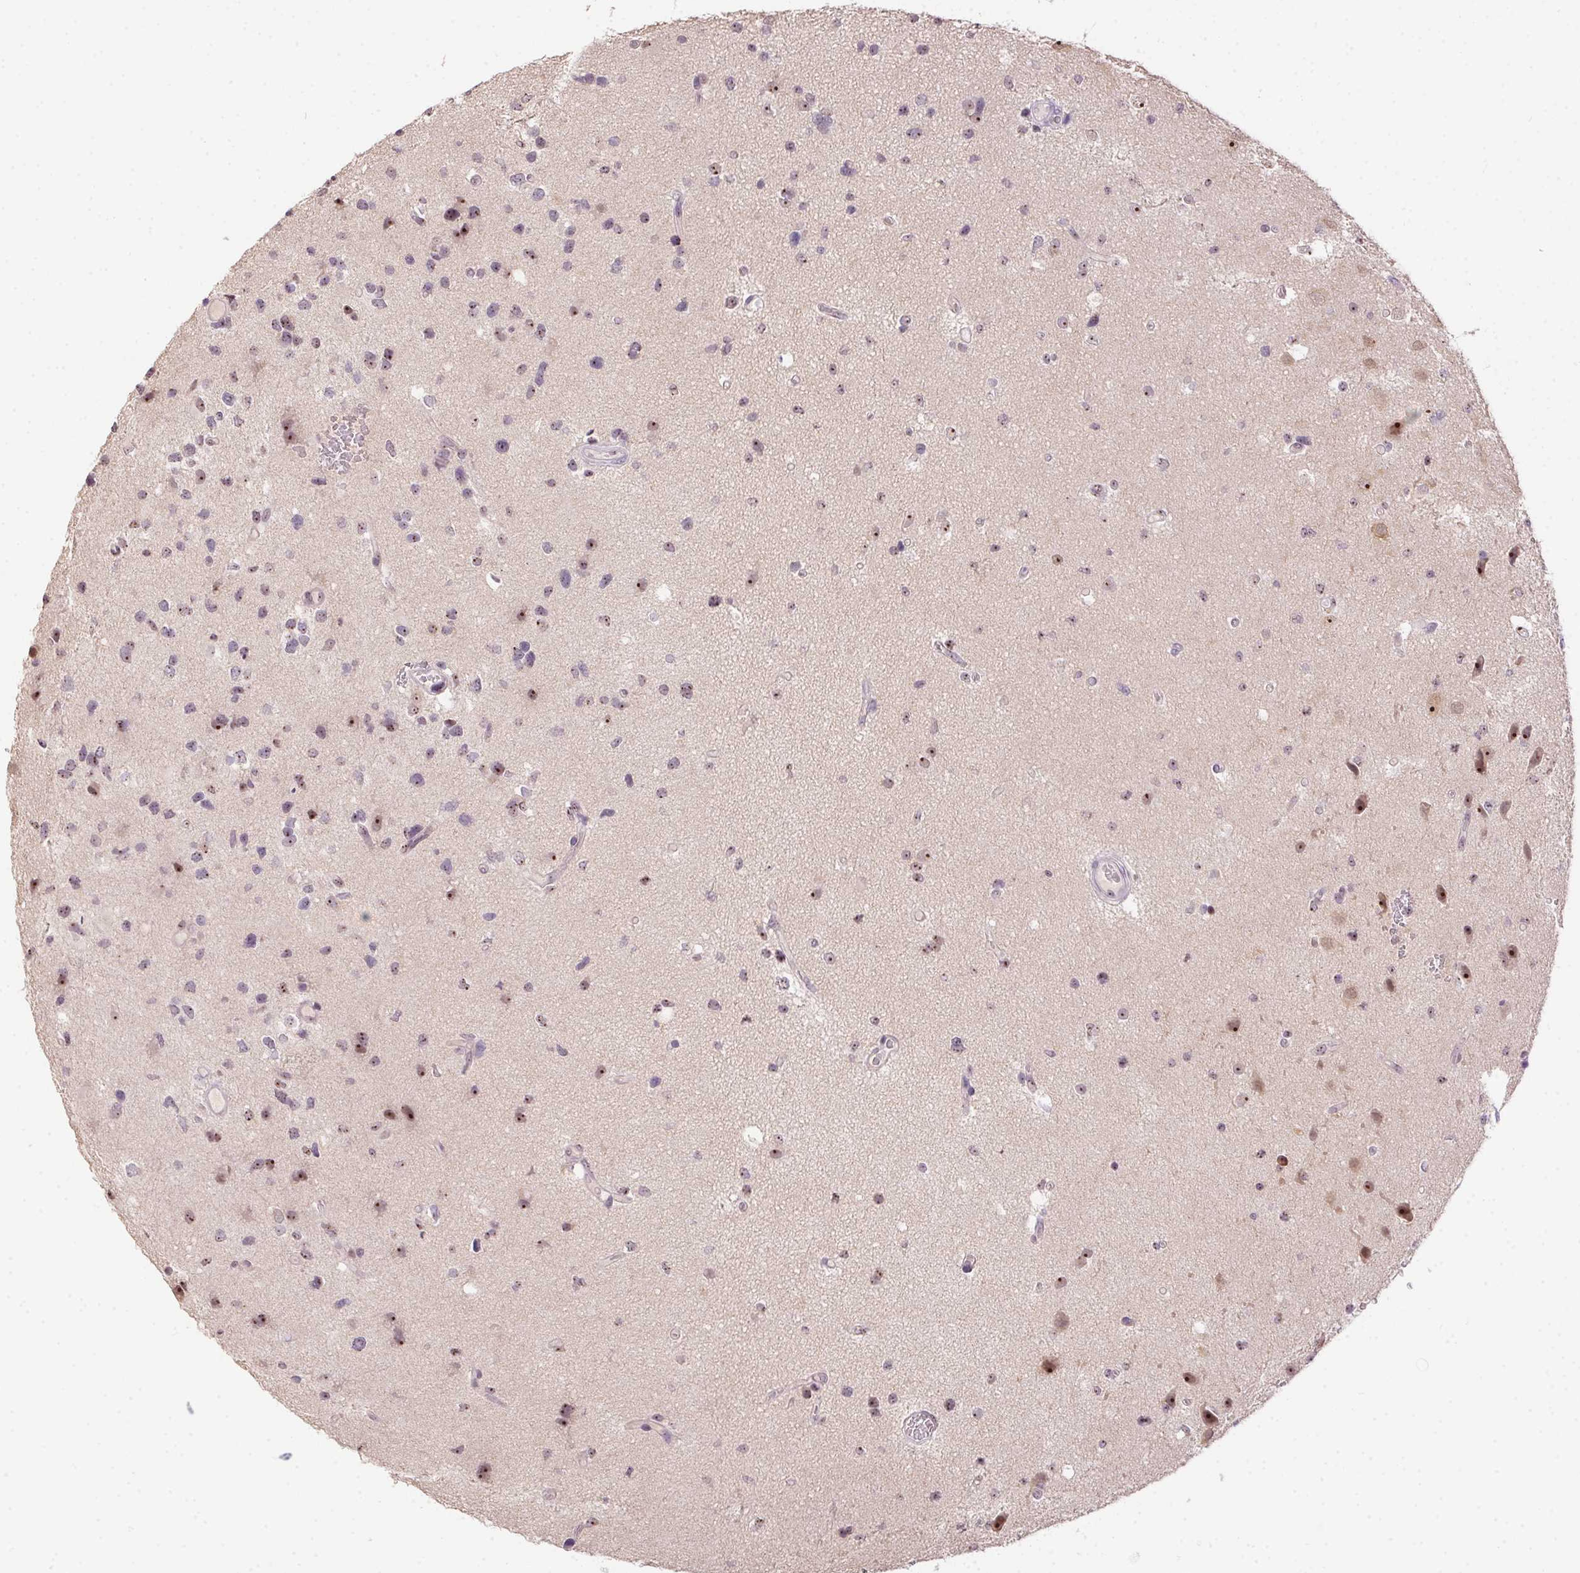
{"staining": {"intensity": "weak", "quantity": "25%-75%", "location": "nuclear"}, "tissue": "glioma", "cell_type": "Tumor cells", "image_type": "cancer", "snomed": [{"axis": "morphology", "description": "Glioma, malignant, Low grade"}, {"axis": "topography", "description": "Brain"}], "caption": "Immunohistochemical staining of glioma displays weak nuclear protein staining in approximately 25%-75% of tumor cells. (Stains: DAB in brown, nuclei in blue, Microscopy: brightfield microscopy at high magnification).", "gene": "BATF2", "patient": {"sex": "female", "age": 32}}